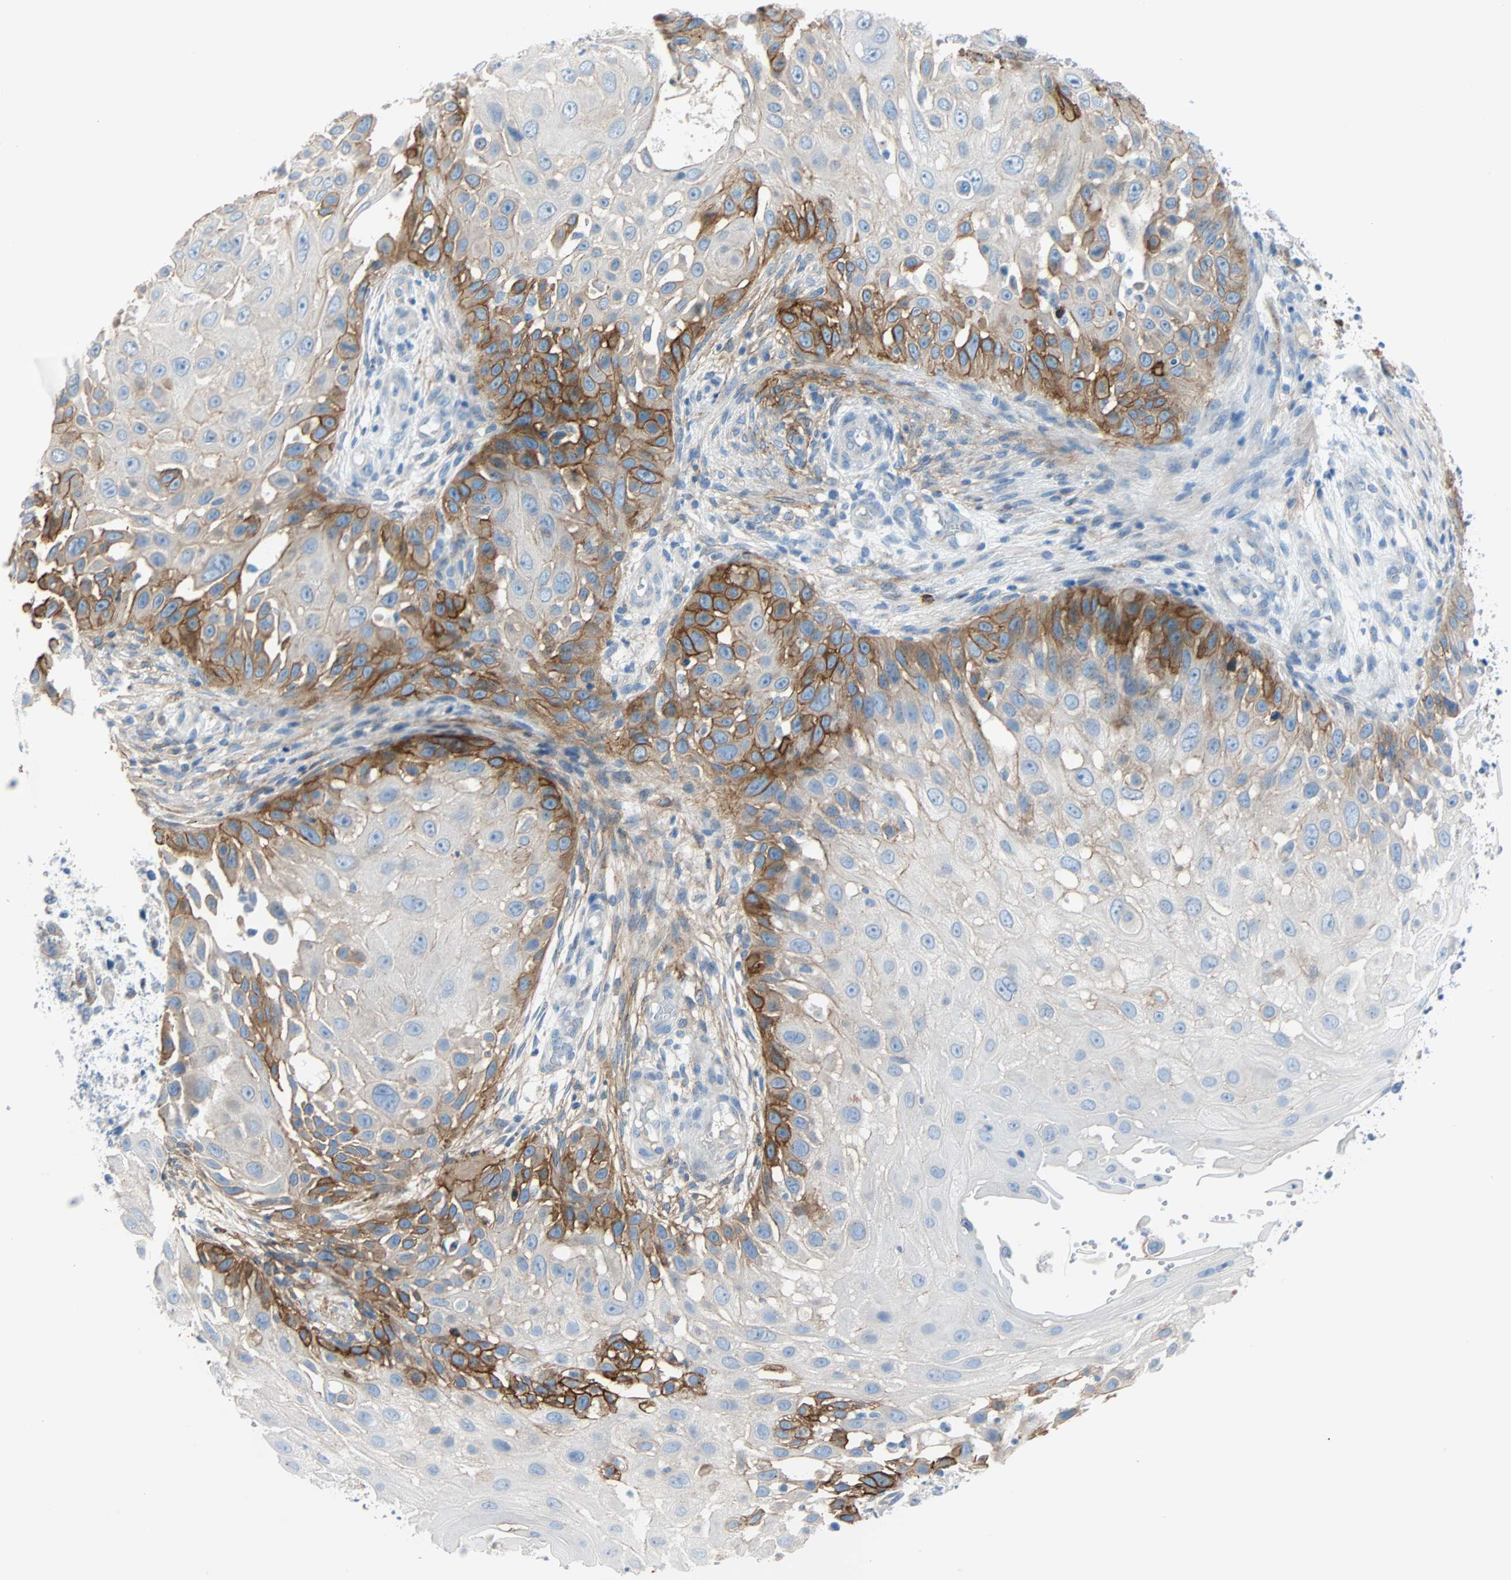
{"staining": {"intensity": "strong", "quantity": "<25%", "location": "cytoplasmic/membranous"}, "tissue": "skin cancer", "cell_type": "Tumor cells", "image_type": "cancer", "snomed": [{"axis": "morphology", "description": "Squamous cell carcinoma, NOS"}, {"axis": "topography", "description": "Skin"}], "caption": "Strong cytoplasmic/membranous positivity is appreciated in about <25% of tumor cells in squamous cell carcinoma (skin).", "gene": "PDPN", "patient": {"sex": "female", "age": 44}}